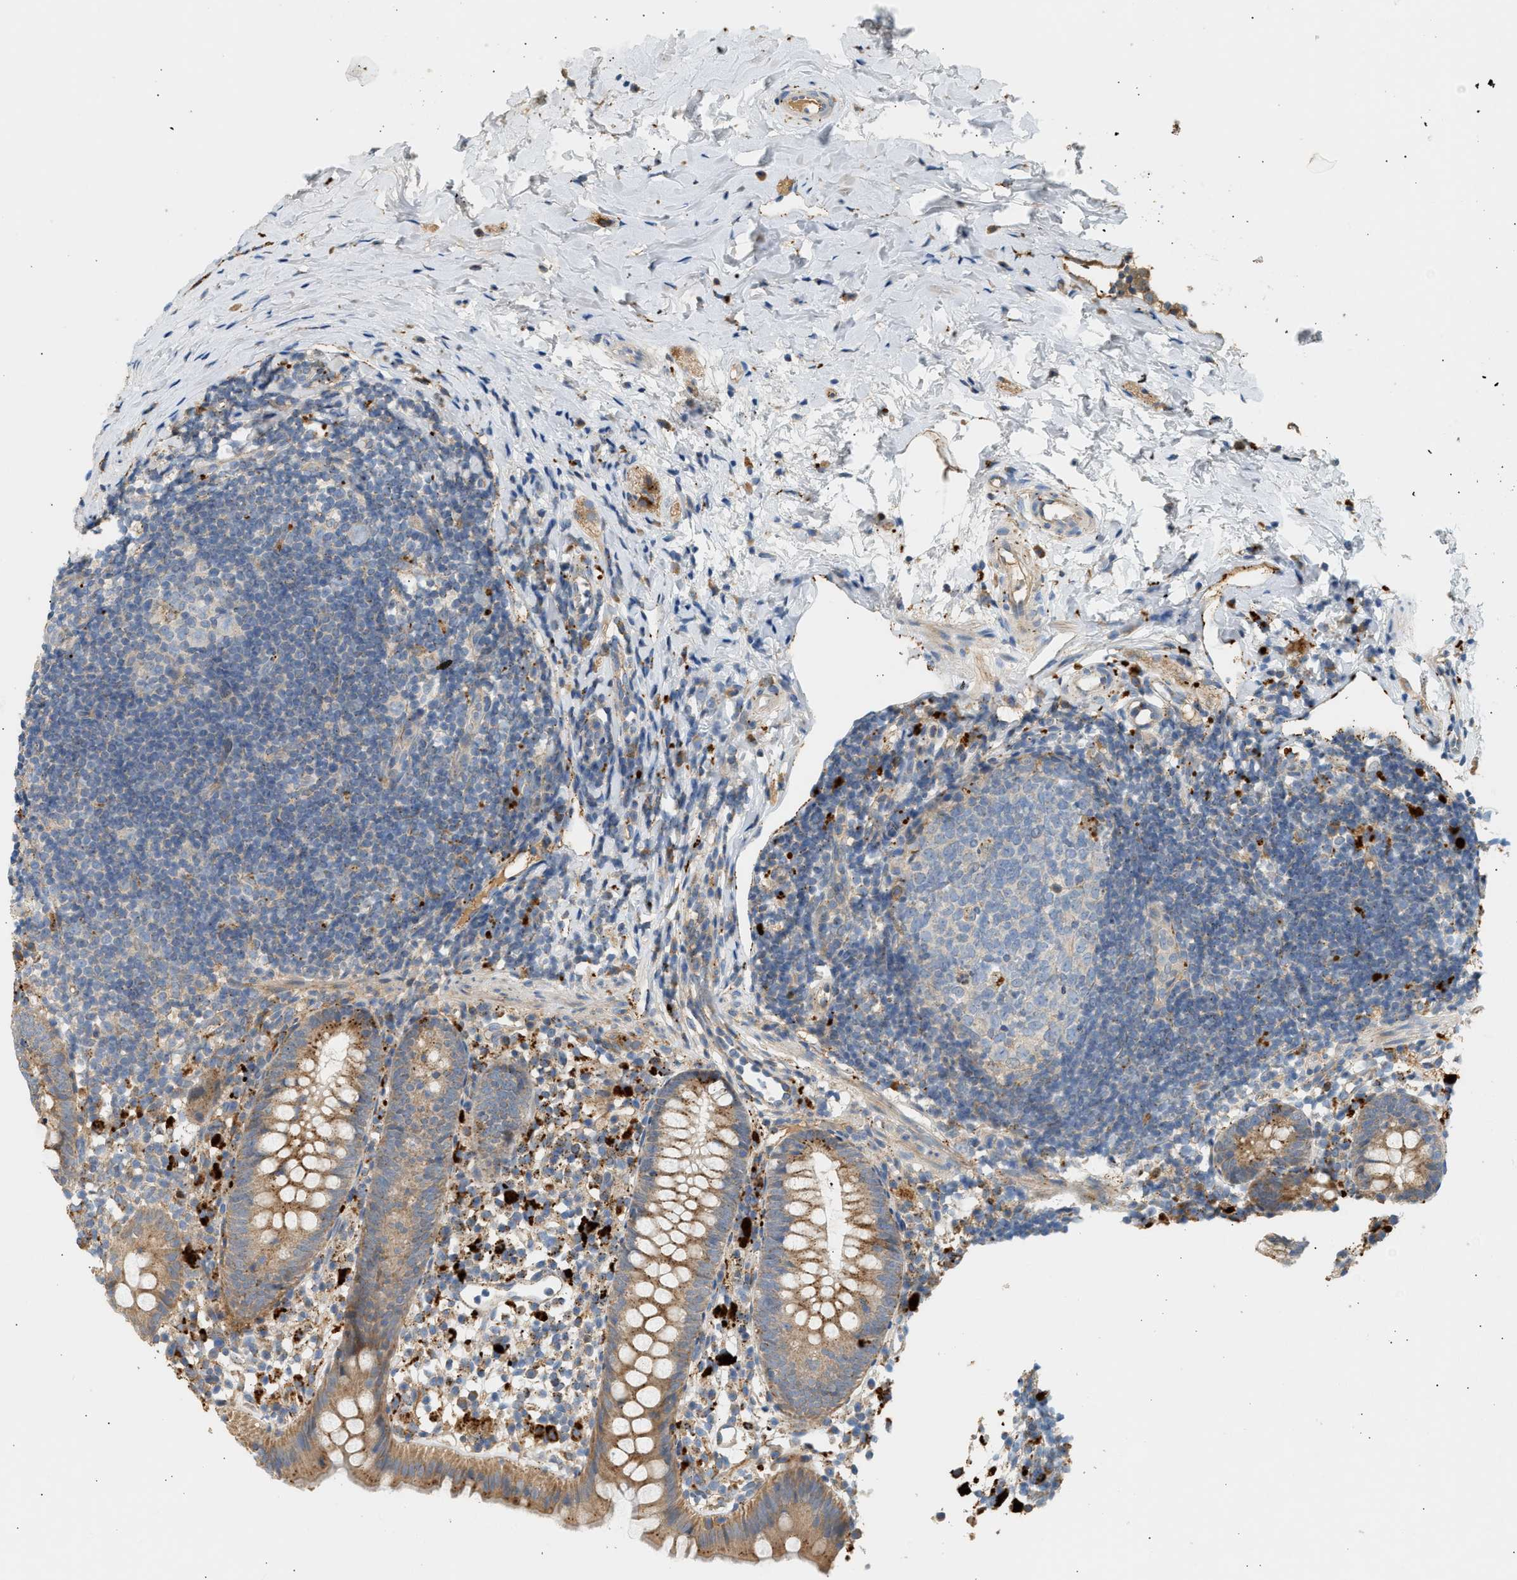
{"staining": {"intensity": "moderate", "quantity": ">75%", "location": "cytoplasmic/membranous"}, "tissue": "appendix", "cell_type": "Glandular cells", "image_type": "normal", "snomed": [{"axis": "morphology", "description": "Normal tissue, NOS"}, {"axis": "topography", "description": "Appendix"}], "caption": "IHC image of normal appendix: human appendix stained using immunohistochemistry (IHC) displays medium levels of moderate protein expression localized specifically in the cytoplasmic/membranous of glandular cells, appearing as a cytoplasmic/membranous brown color.", "gene": "ENTHD1", "patient": {"sex": "female", "age": 20}}